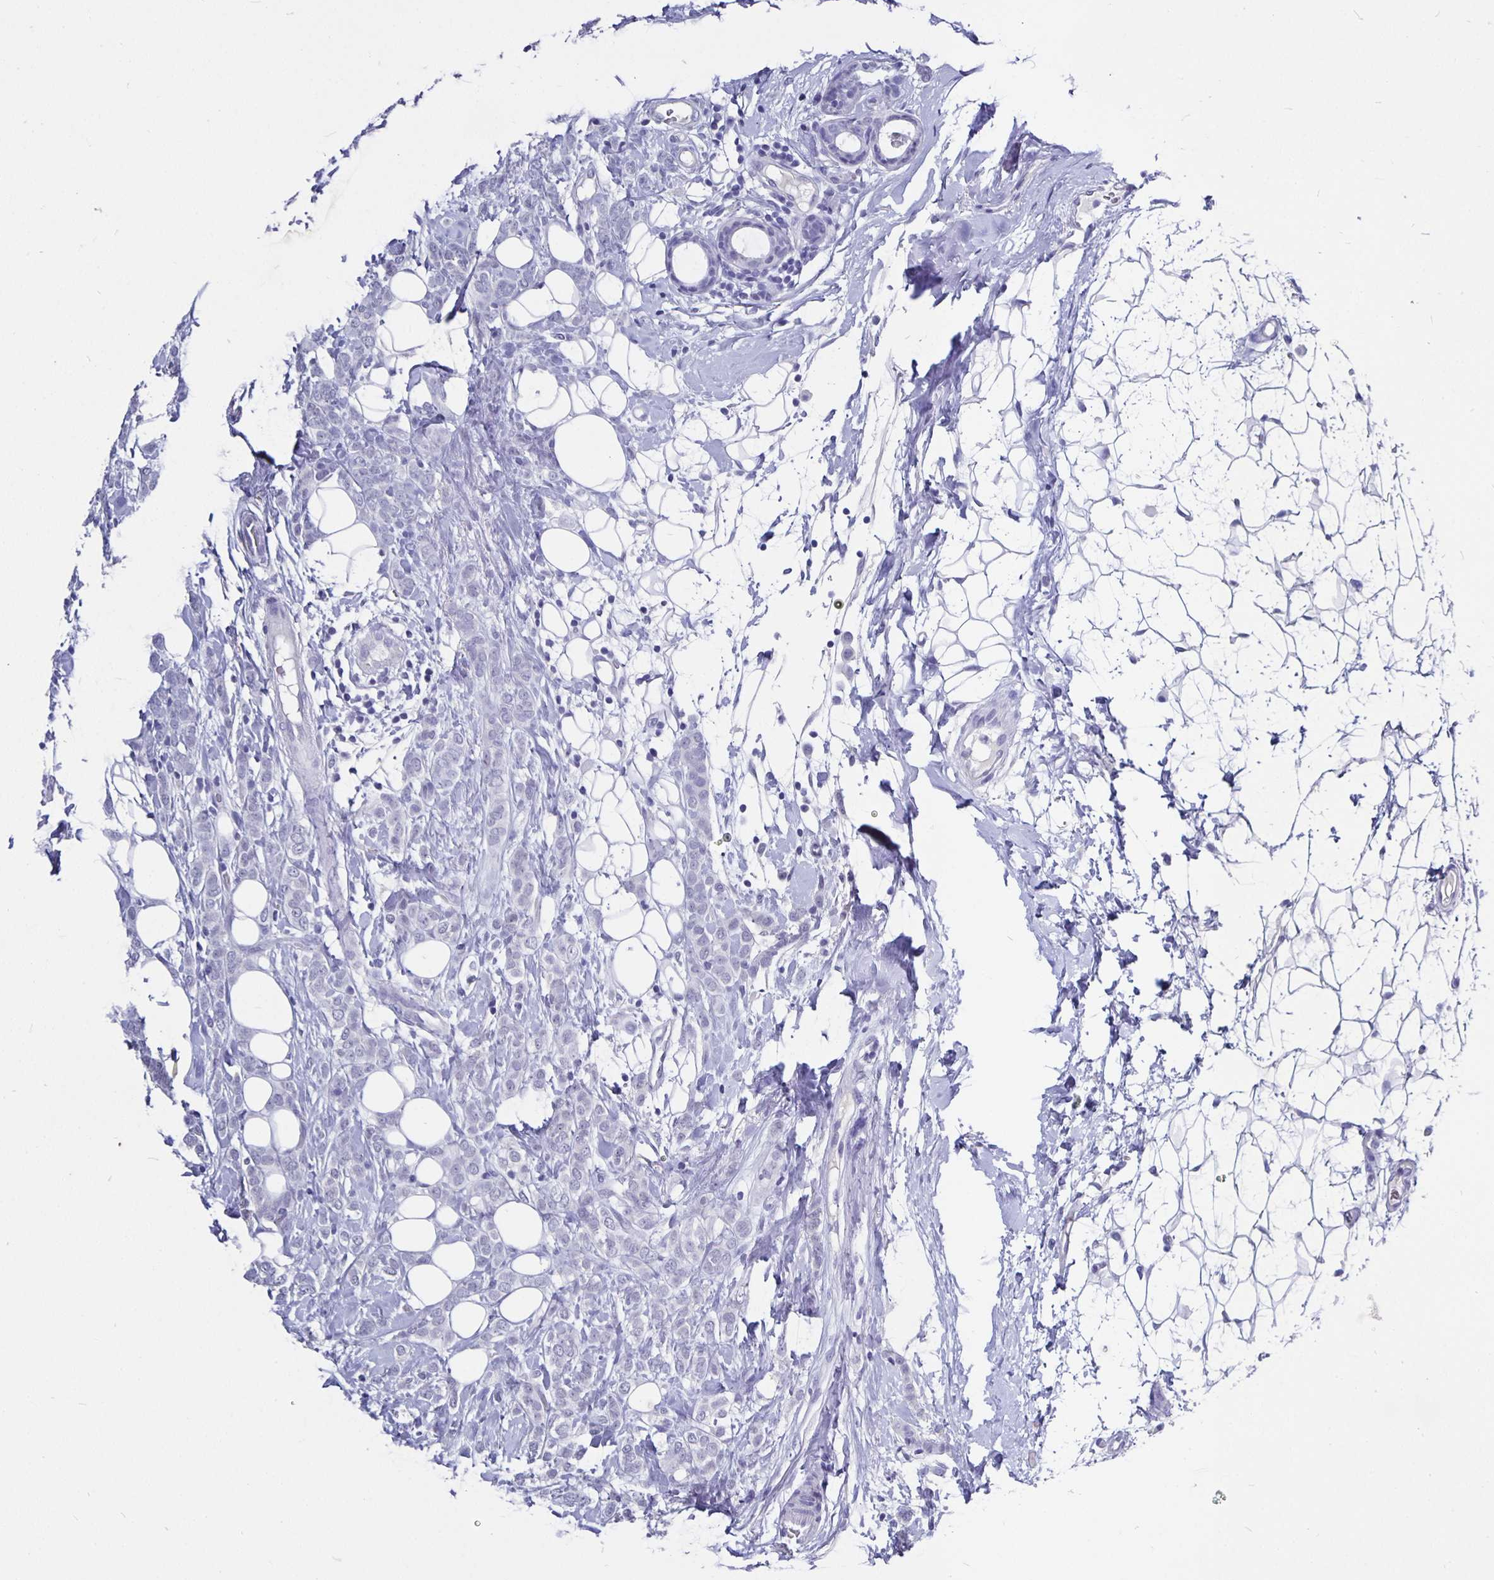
{"staining": {"intensity": "negative", "quantity": "none", "location": "none"}, "tissue": "breast cancer", "cell_type": "Tumor cells", "image_type": "cancer", "snomed": [{"axis": "morphology", "description": "Lobular carcinoma"}, {"axis": "topography", "description": "Breast"}], "caption": "Breast lobular carcinoma was stained to show a protein in brown. There is no significant expression in tumor cells.", "gene": "ODF3B", "patient": {"sex": "female", "age": 49}}